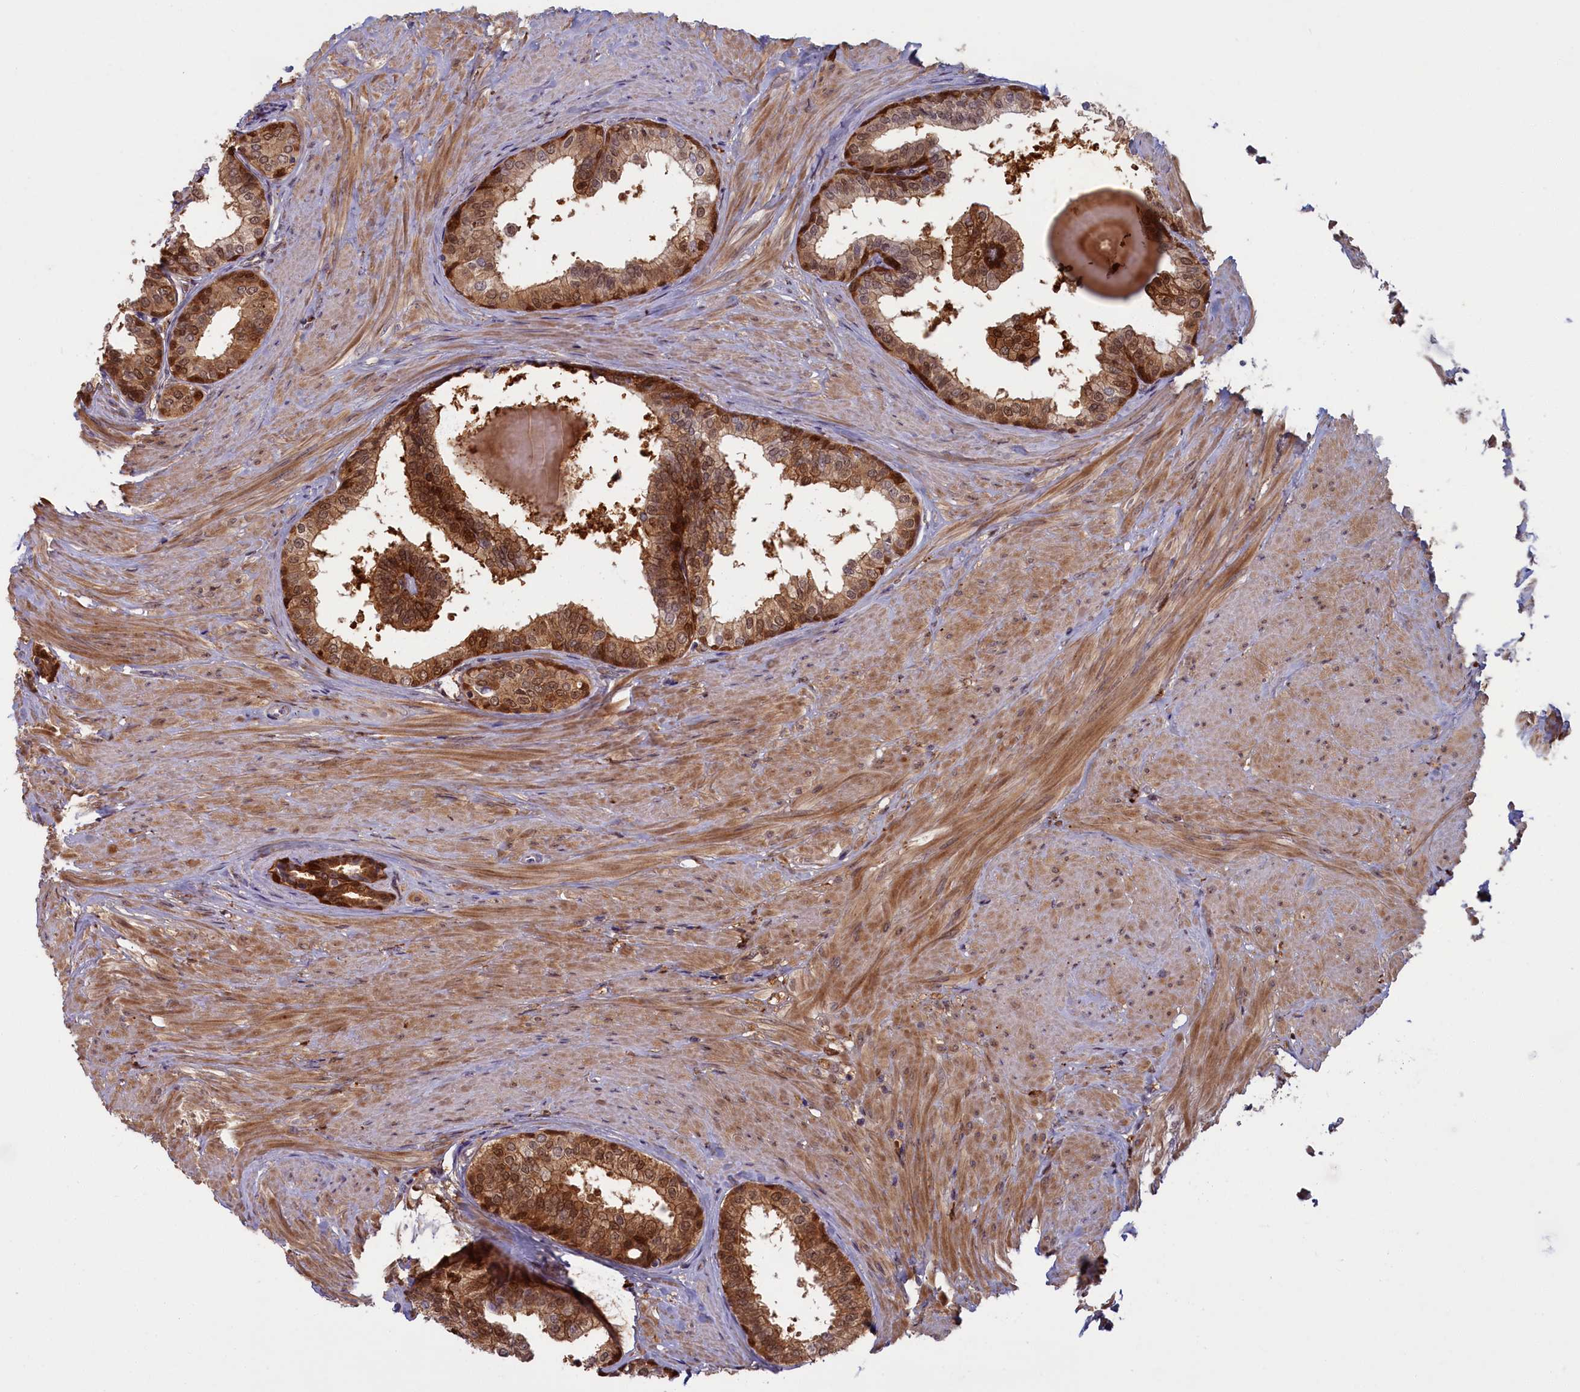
{"staining": {"intensity": "strong", "quantity": ">75%", "location": "cytoplasmic/membranous,nuclear"}, "tissue": "prostate", "cell_type": "Glandular cells", "image_type": "normal", "snomed": [{"axis": "morphology", "description": "Normal tissue, NOS"}, {"axis": "topography", "description": "Prostate"}], "caption": "IHC (DAB (3,3'-diaminobenzidine)) staining of normal prostate exhibits strong cytoplasmic/membranous,nuclear protein expression in approximately >75% of glandular cells. The staining was performed using DAB, with brown indicating positive protein expression. Nuclei are stained blue with hematoxylin.", "gene": "BLVRB", "patient": {"sex": "male", "age": 48}}